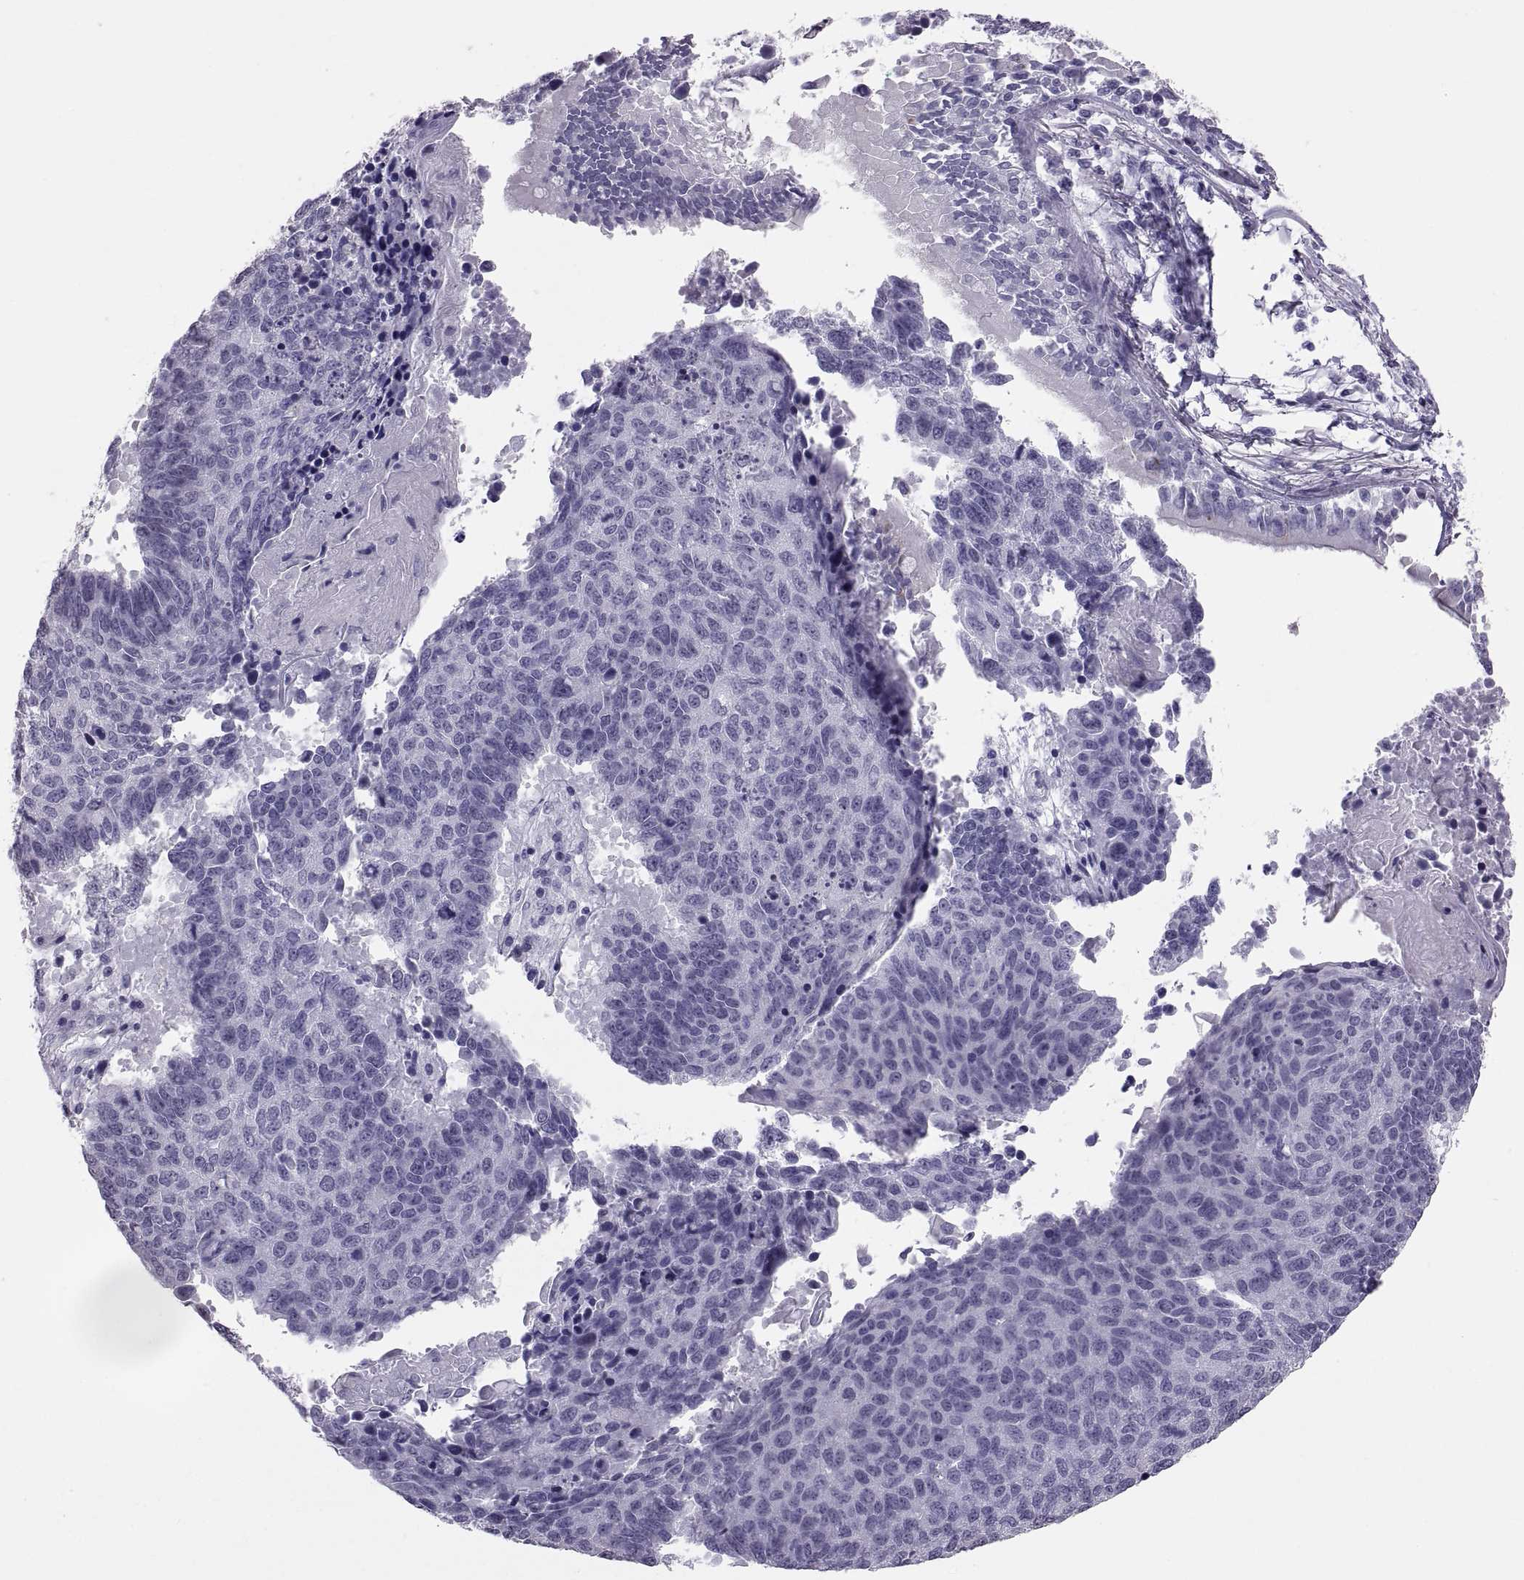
{"staining": {"intensity": "negative", "quantity": "none", "location": "none"}, "tissue": "lung cancer", "cell_type": "Tumor cells", "image_type": "cancer", "snomed": [{"axis": "morphology", "description": "Squamous cell carcinoma, NOS"}, {"axis": "topography", "description": "Lung"}], "caption": "Immunohistochemistry (IHC) image of neoplastic tissue: human lung cancer (squamous cell carcinoma) stained with DAB displays no significant protein positivity in tumor cells.", "gene": "FAM170A", "patient": {"sex": "male", "age": 73}}